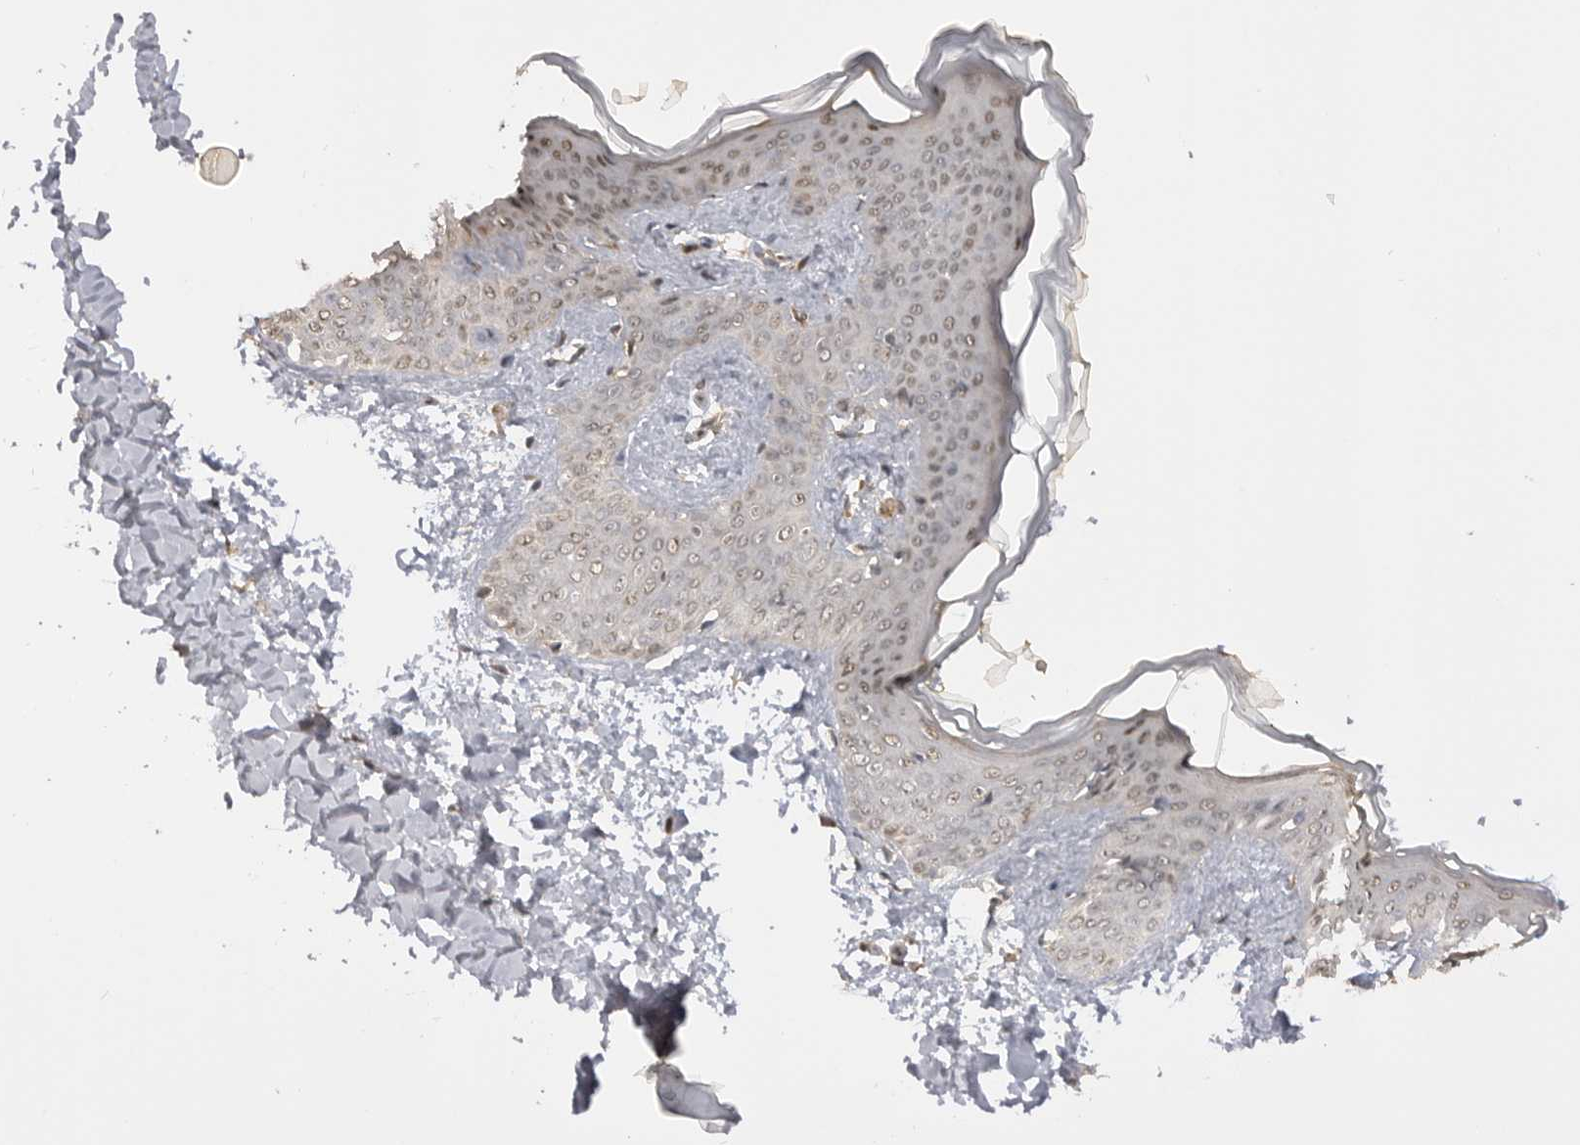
{"staining": {"intensity": "weak", "quantity": ">75%", "location": "cytoplasmic/membranous,nuclear"}, "tissue": "skin", "cell_type": "Fibroblasts", "image_type": "normal", "snomed": [{"axis": "morphology", "description": "Normal tissue, NOS"}, {"axis": "topography", "description": "Skin"}], "caption": "A brown stain labels weak cytoplasmic/membranous,nuclear expression of a protein in fibroblasts of unremarkable human skin.", "gene": "ASPSCR1", "patient": {"sex": "female", "age": 17}}